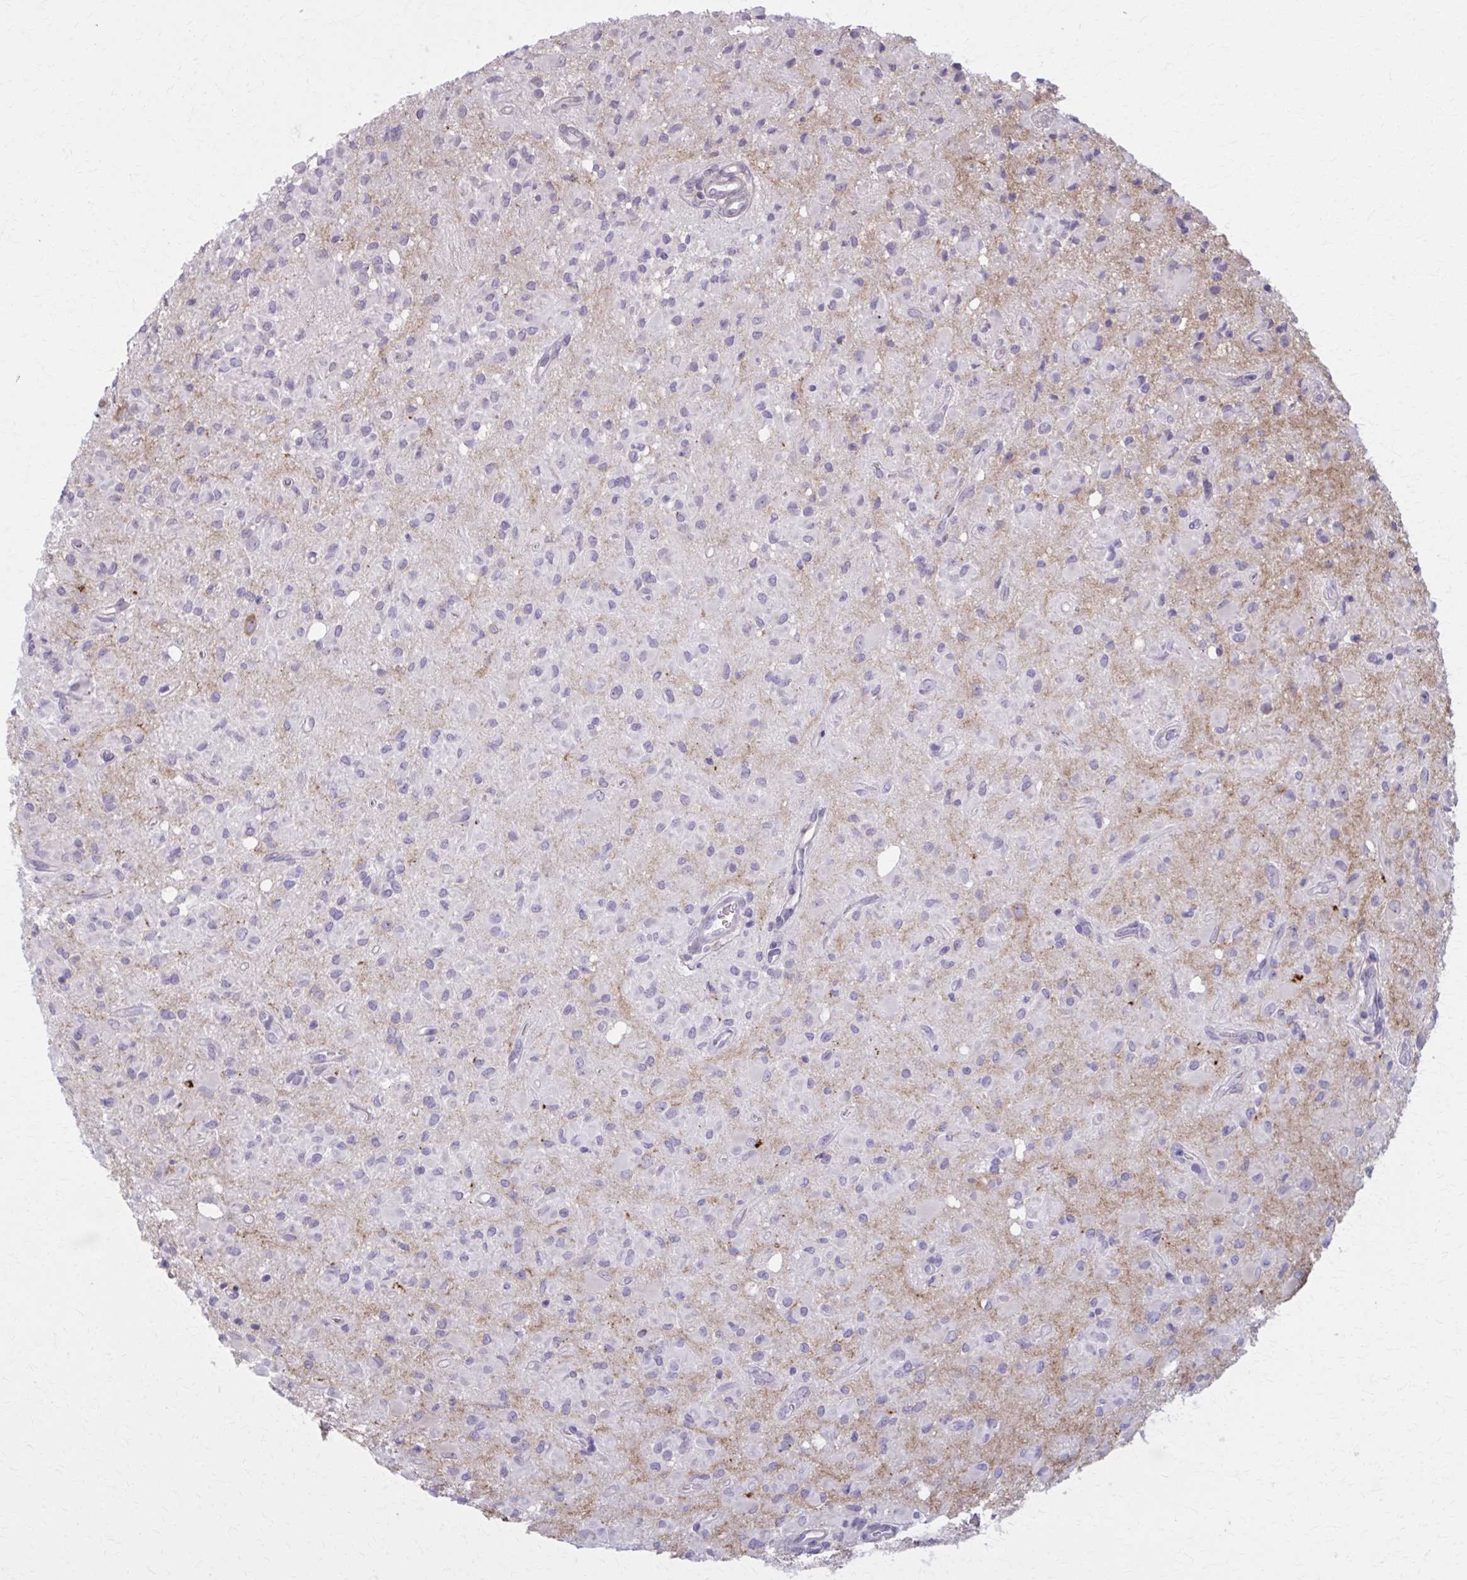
{"staining": {"intensity": "negative", "quantity": "none", "location": "none"}, "tissue": "glioma", "cell_type": "Tumor cells", "image_type": "cancer", "snomed": [{"axis": "morphology", "description": "Glioma, malignant, Low grade"}, {"axis": "topography", "description": "Brain"}], "caption": "Immunohistochemical staining of human glioma displays no significant staining in tumor cells.", "gene": "NUMBL", "patient": {"sex": "female", "age": 33}}